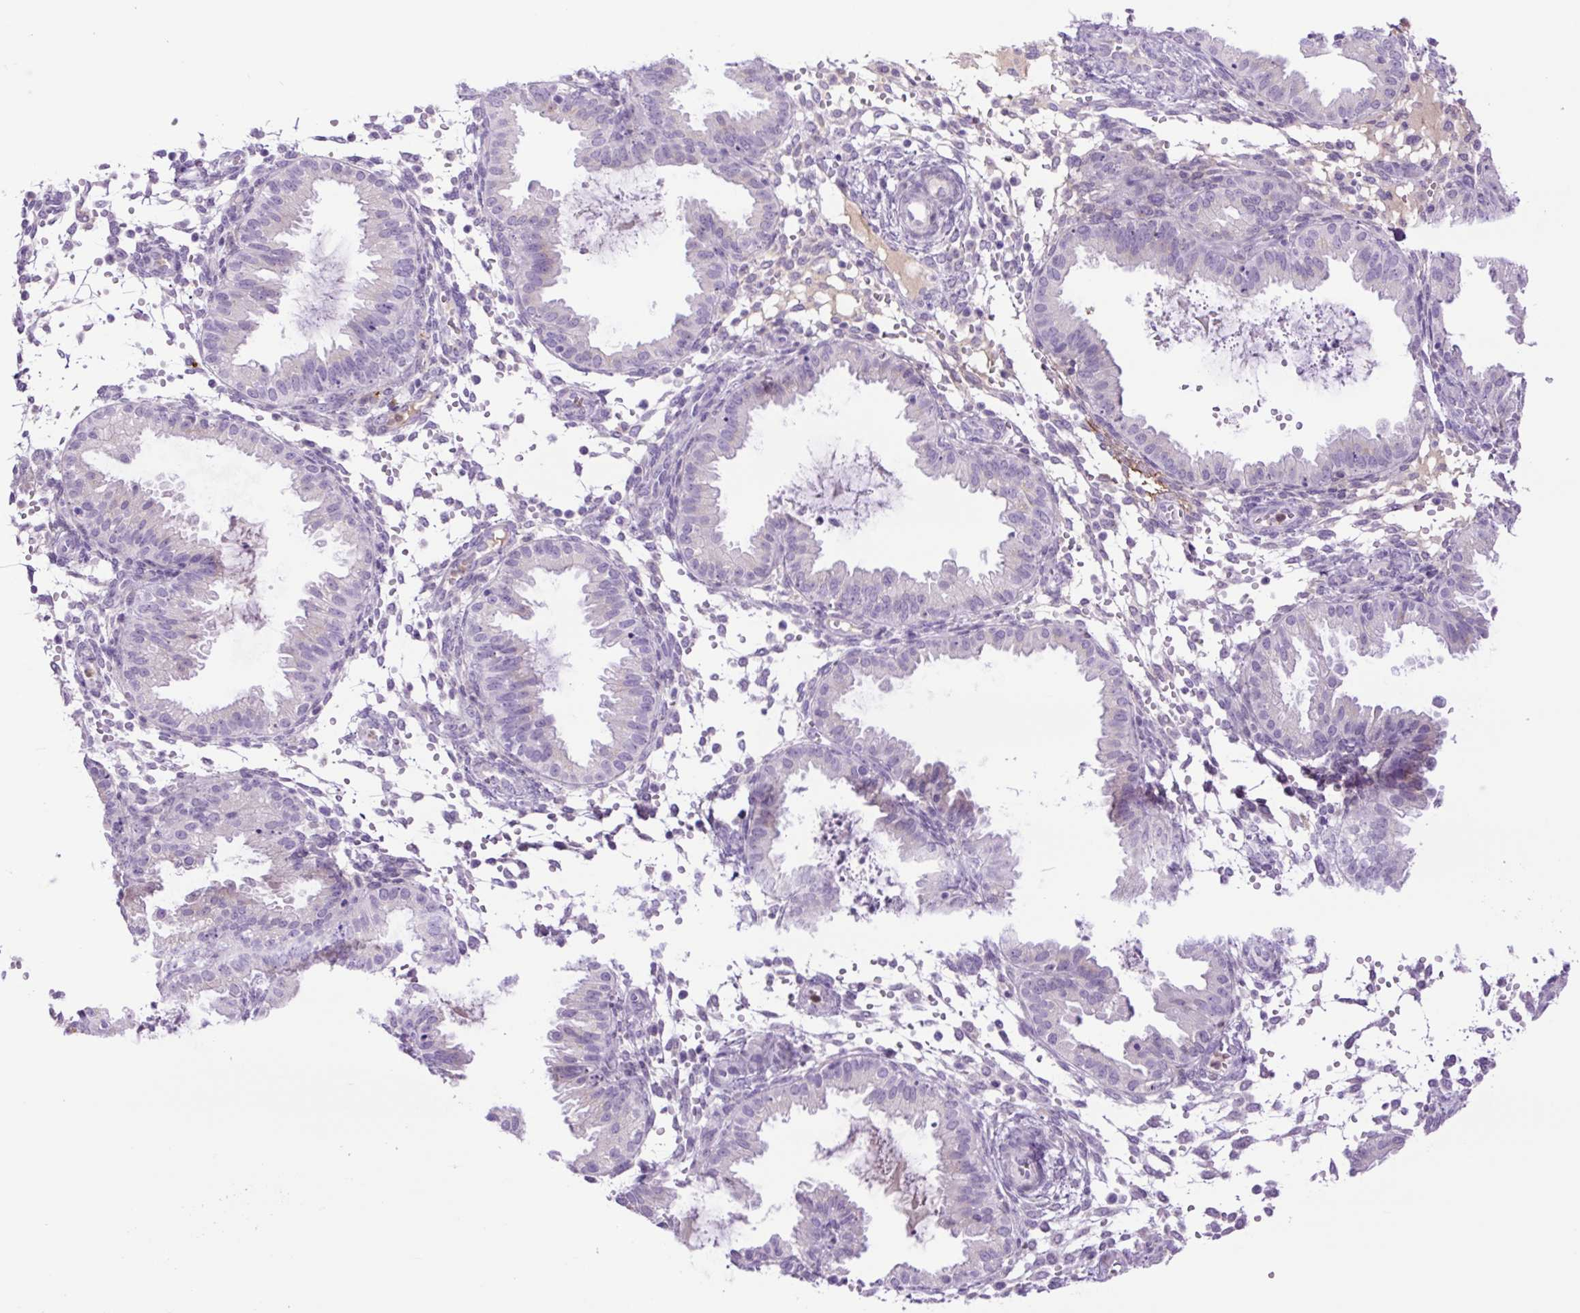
{"staining": {"intensity": "negative", "quantity": "none", "location": "none"}, "tissue": "endometrium", "cell_type": "Cells in endometrial stroma", "image_type": "normal", "snomed": [{"axis": "morphology", "description": "Normal tissue, NOS"}, {"axis": "topography", "description": "Endometrium"}], "caption": "This is a histopathology image of immunohistochemistry (IHC) staining of normal endometrium, which shows no staining in cells in endometrial stroma.", "gene": "MFSD3", "patient": {"sex": "female", "age": 33}}